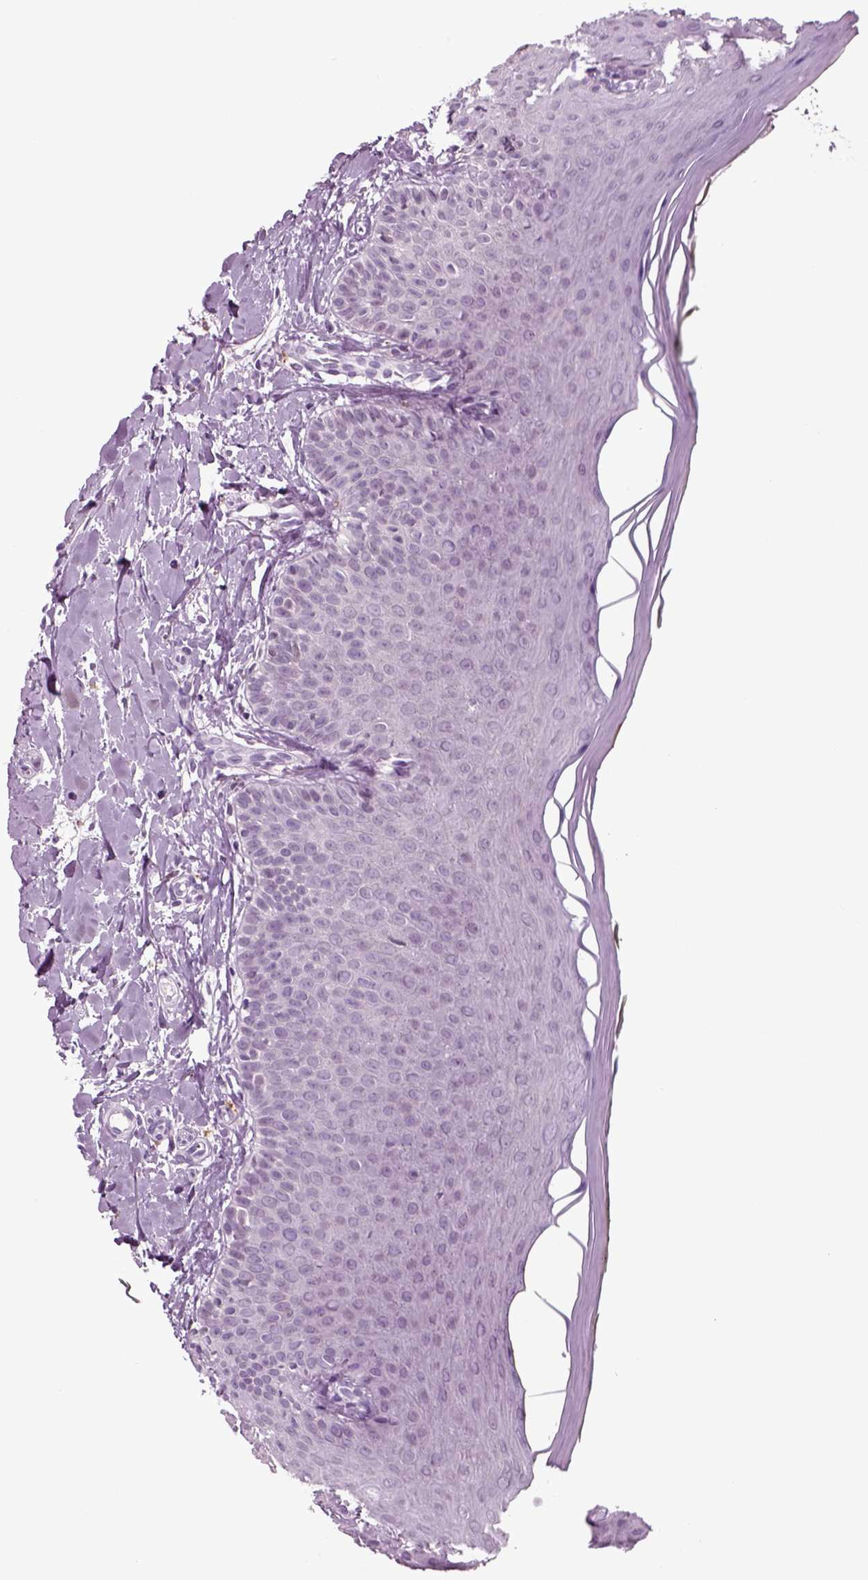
{"staining": {"intensity": "weak", "quantity": "<25%", "location": "nuclear"}, "tissue": "oral mucosa", "cell_type": "Squamous epithelial cells", "image_type": "normal", "snomed": [{"axis": "morphology", "description": "Normal tissue, NOS"}, {"axis": "topography", "description": "Oral tissue"}], "caption": "Squamous epithelial cells are negative for protein expression in unremarkable human oral mucosa.", "gene": "CHGB", "patient": {"sex": "female", "age": 43}}